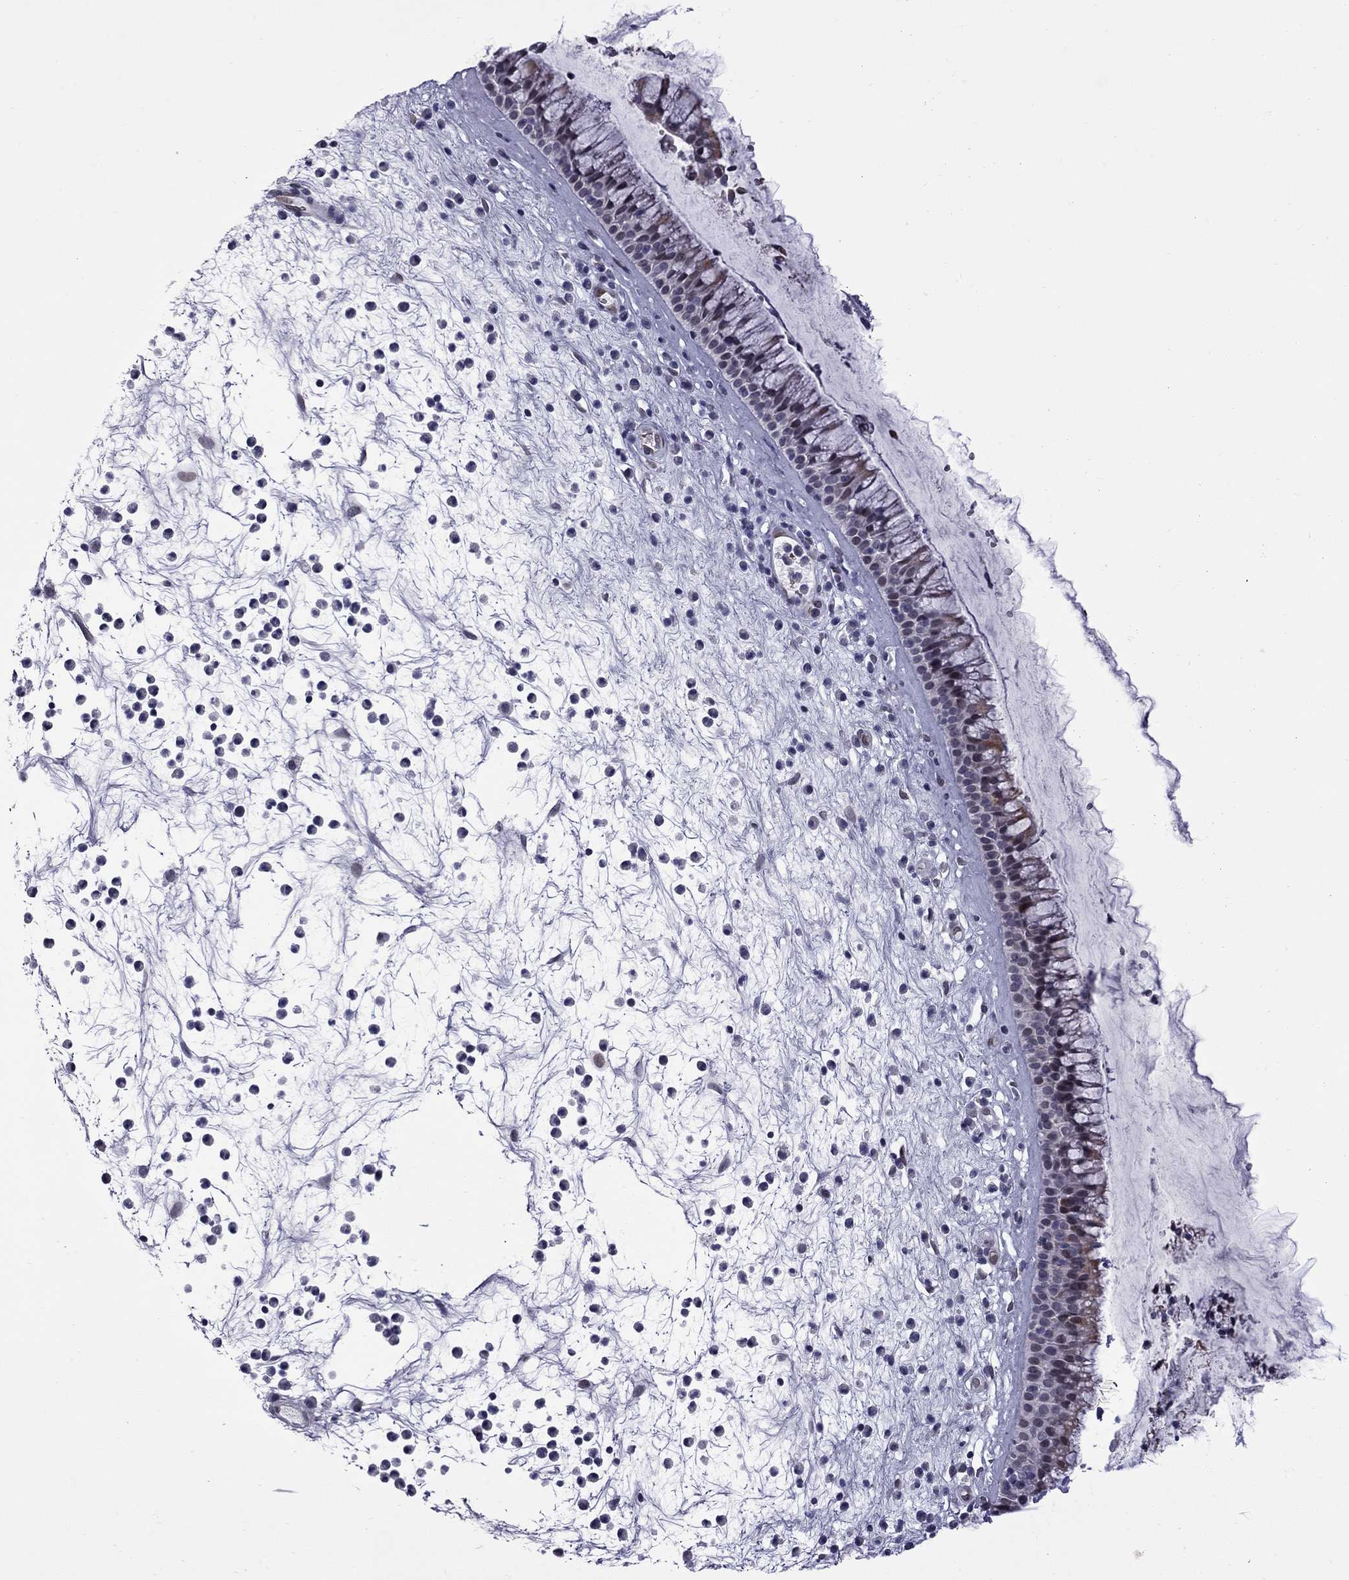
{"staining": {"intensity": "moderate", "quantity": "<25%", "location": "cytoplasmic/membranous"}, "tissue": "nasopharynx", "cell_type": "Respiratory epithelial cells", "image_type": "normal", "snomed": [{"axis": "morphology", "description": "Normal tissue, NOS"}, {"axis": "topography", "description": "Nasopharynx"}], "caption": "High-magnification brightfield microscopy of benign nasopharynx stained with DAB (3,3'-diaminobenzidine) (brown) and counterstained with hematoxylin (blue). respiratory epithelial cells exhibit moderate cytoplasmic/membranous staining is seen in about<25% of cells. Using DAB (brown) and hematoxylin (blue) stains, captured at high magnification using brightfield microscopy.", "gene": "CLTCL1", "patient": {"sex": "male", "age": 77}}